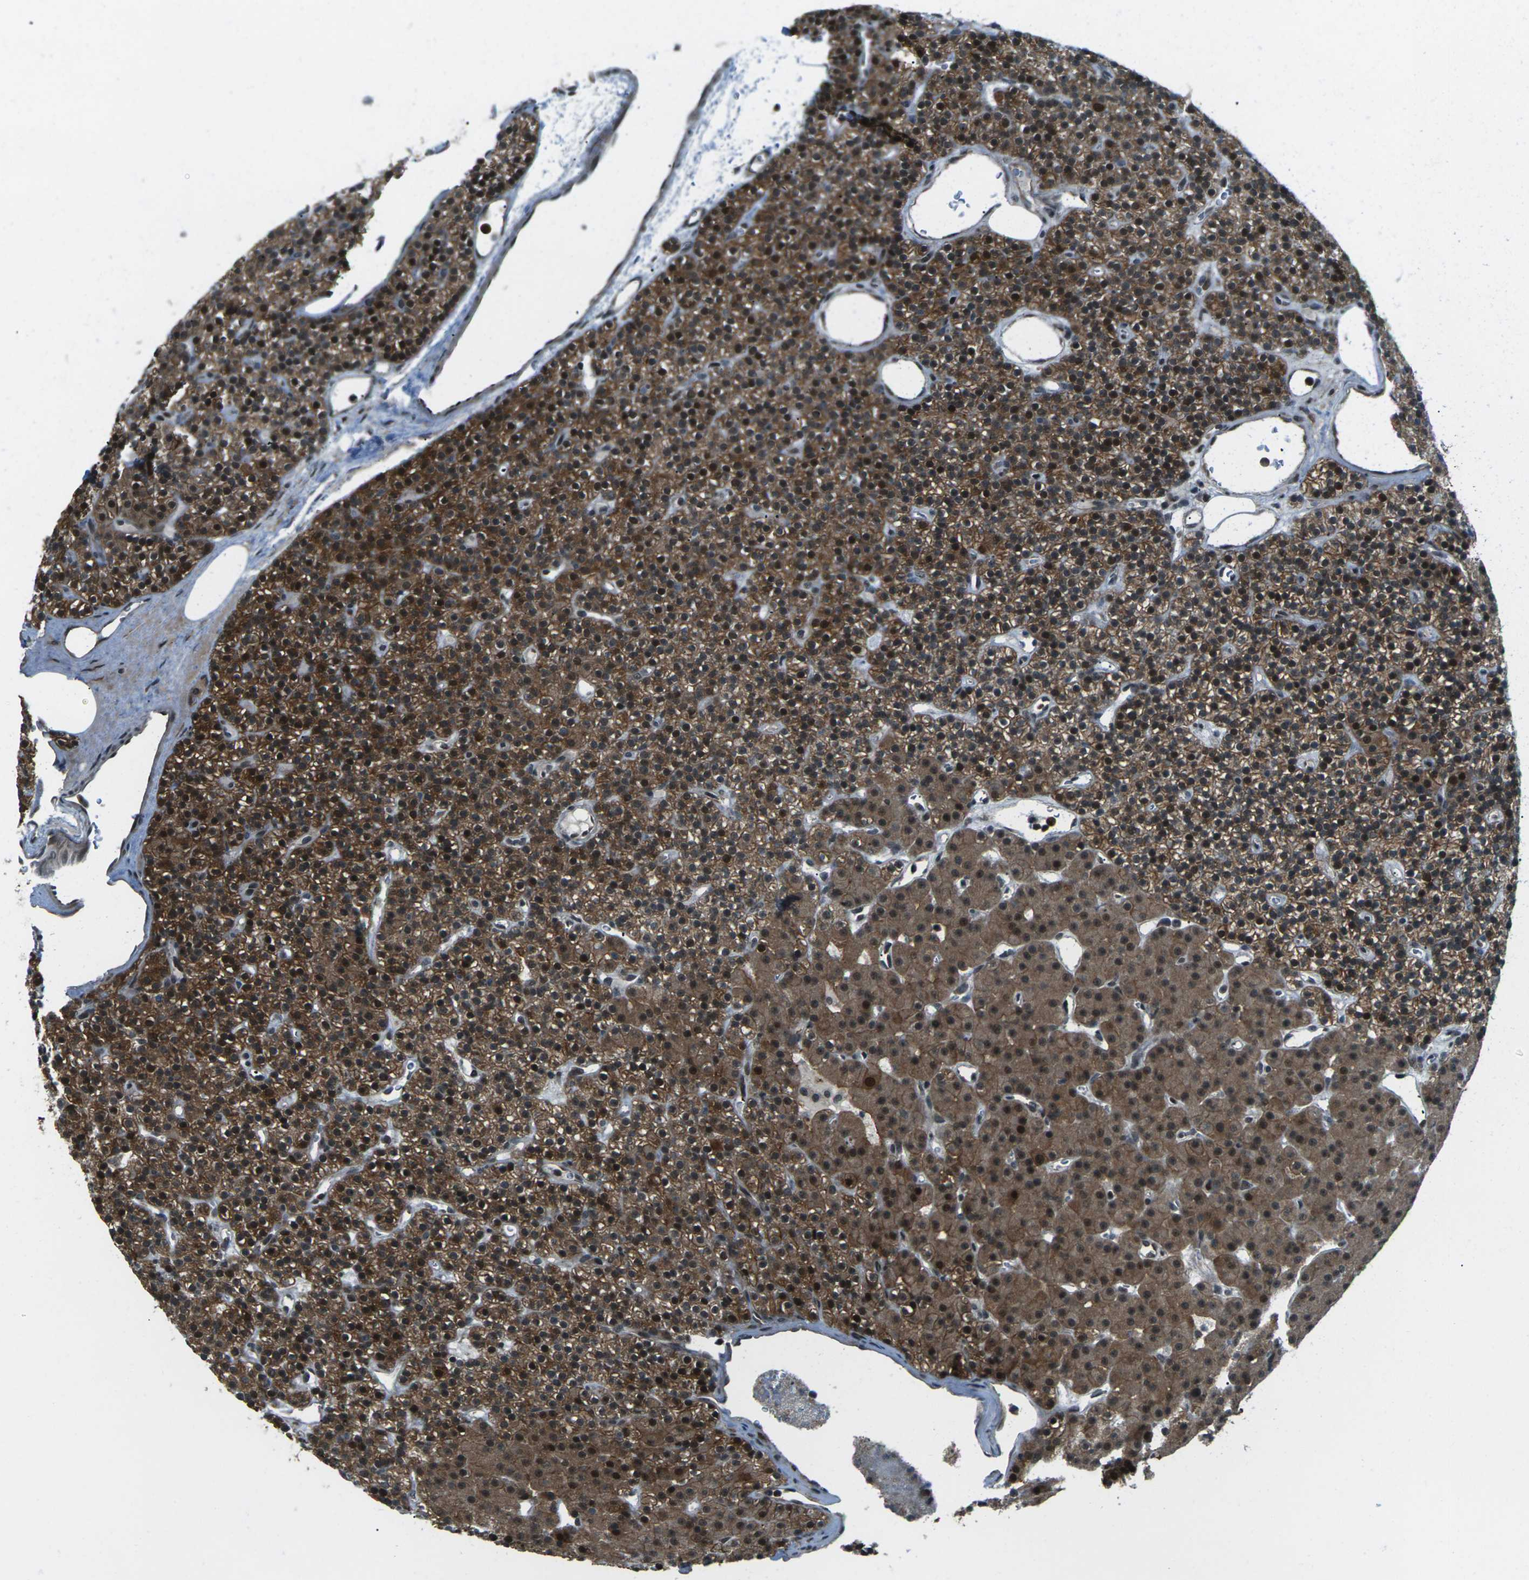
{"staining": {"intensity": "strong", "quantity": ">75%", "location": "cytoplasmic/membranous,nuclear"}, "tissue": "parathyroid gland", "cell_type": "Glandular cells", "image_type": "normal", "snomed": [{"axis": "morphology", "description": "Normal tissue, NOS"}, {"axis": "morphology", "description": "Hyperplasia, NOS"}, {"axis": "topography", "description": "Parathyroid gland"}], "caption": "Protein expression analysis of normal parathyroid gland reveals strong cytoplasmic/membranous,nuclear positivity in approximately >75% of glandular cells.", "gene": "UBE2S", "patient": {"sex": "male", "age": 44}}